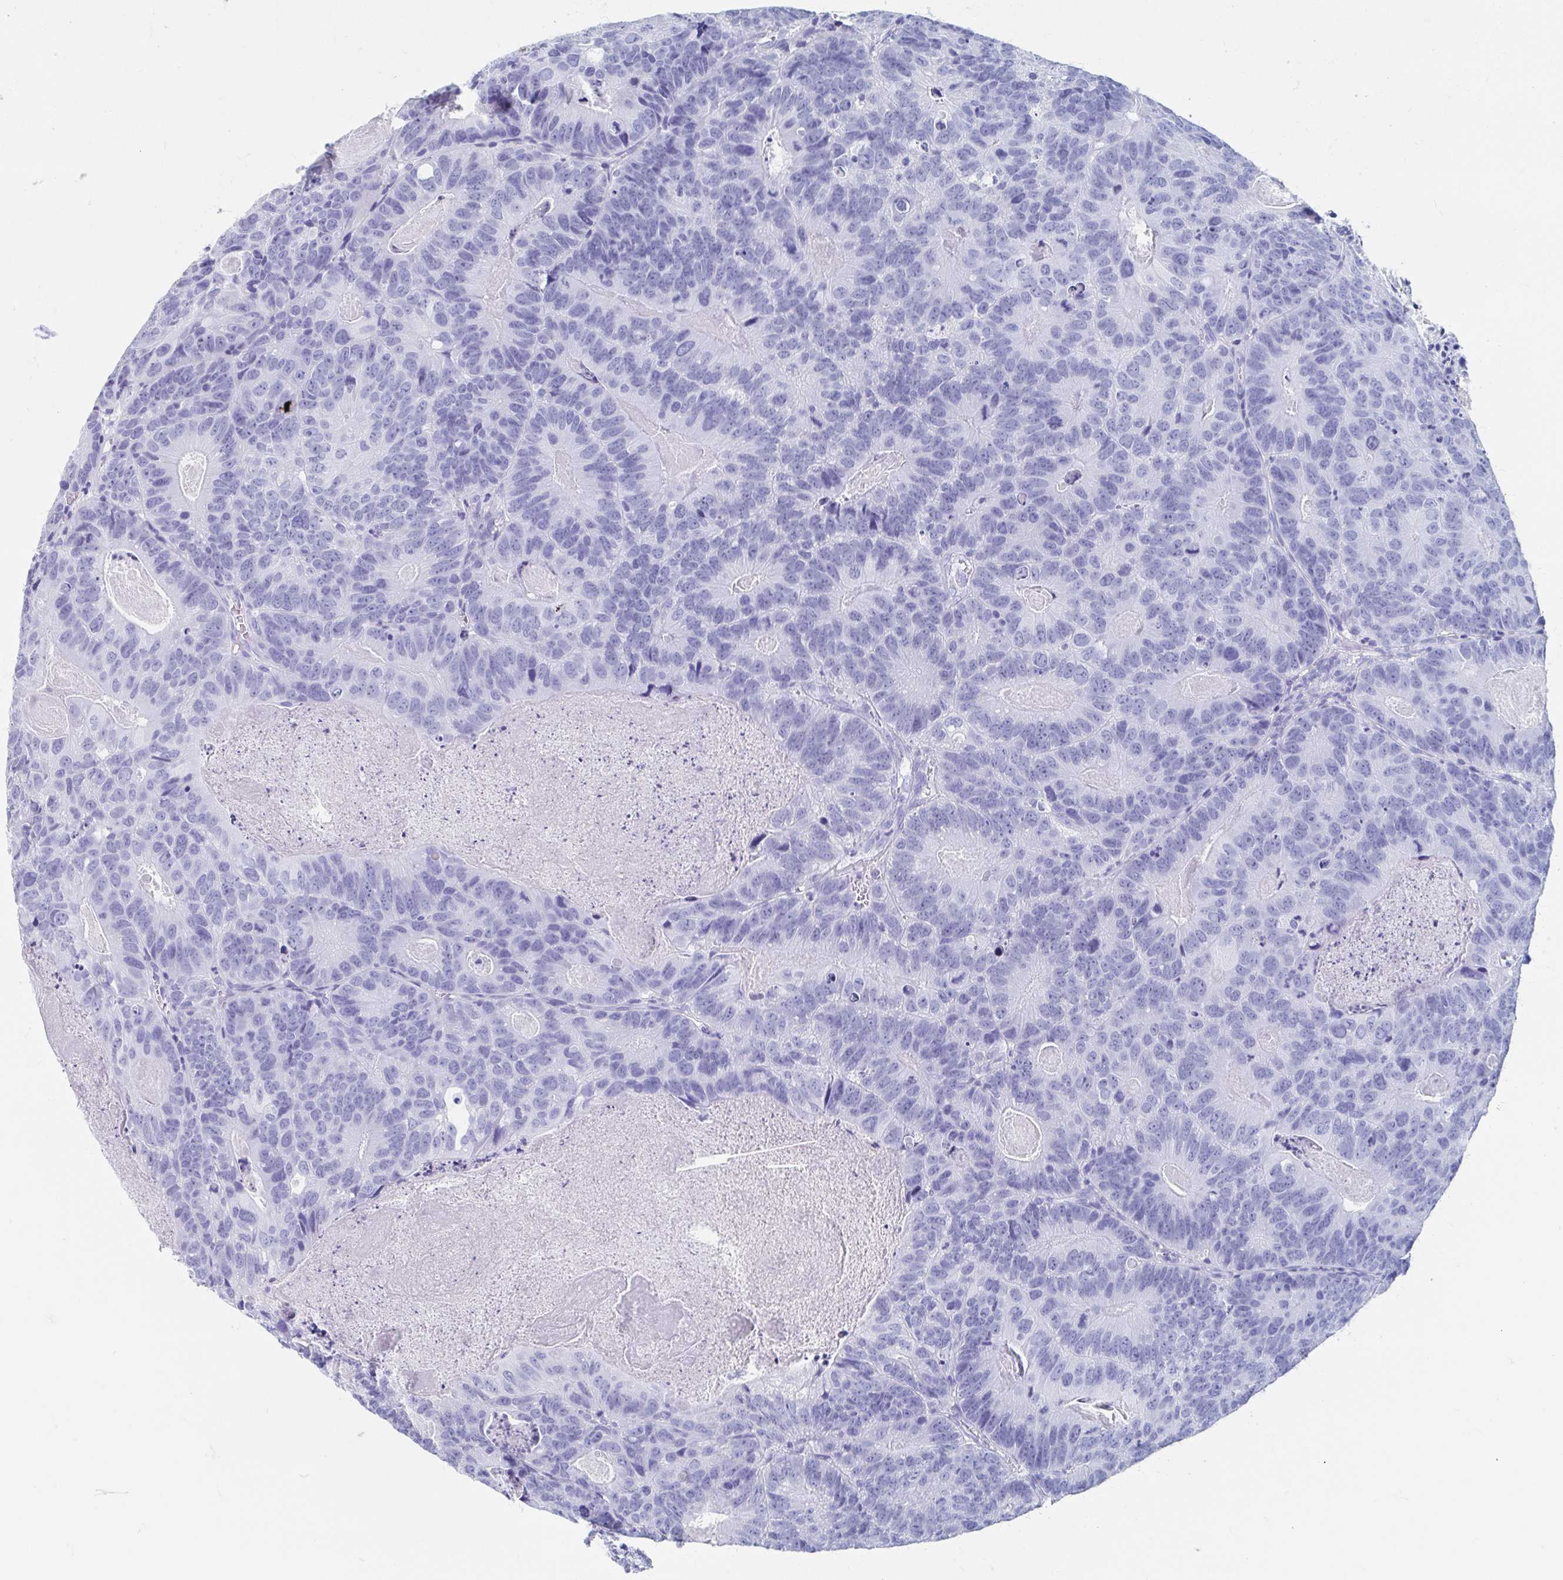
{"staining": {"intensity": "negative", "quantity": "none", "location": "none"}, "tissue": "head and neck cancer", "cell_type": "Tumor cells", "image_type": "cancer", "snomed": [{"axis": "morphology", "description": "Adenocarcinoma, NOS"}, {"axis": "topography", "description": "Head-Neck"}], "caption": "A micrograph of human head and neck adenocarcinoma is negative for staining in tumor cells. (DAB IHC, high magnification).", "gene": "HDGFL1", "patient": {"sex": "male", "age": 62}}